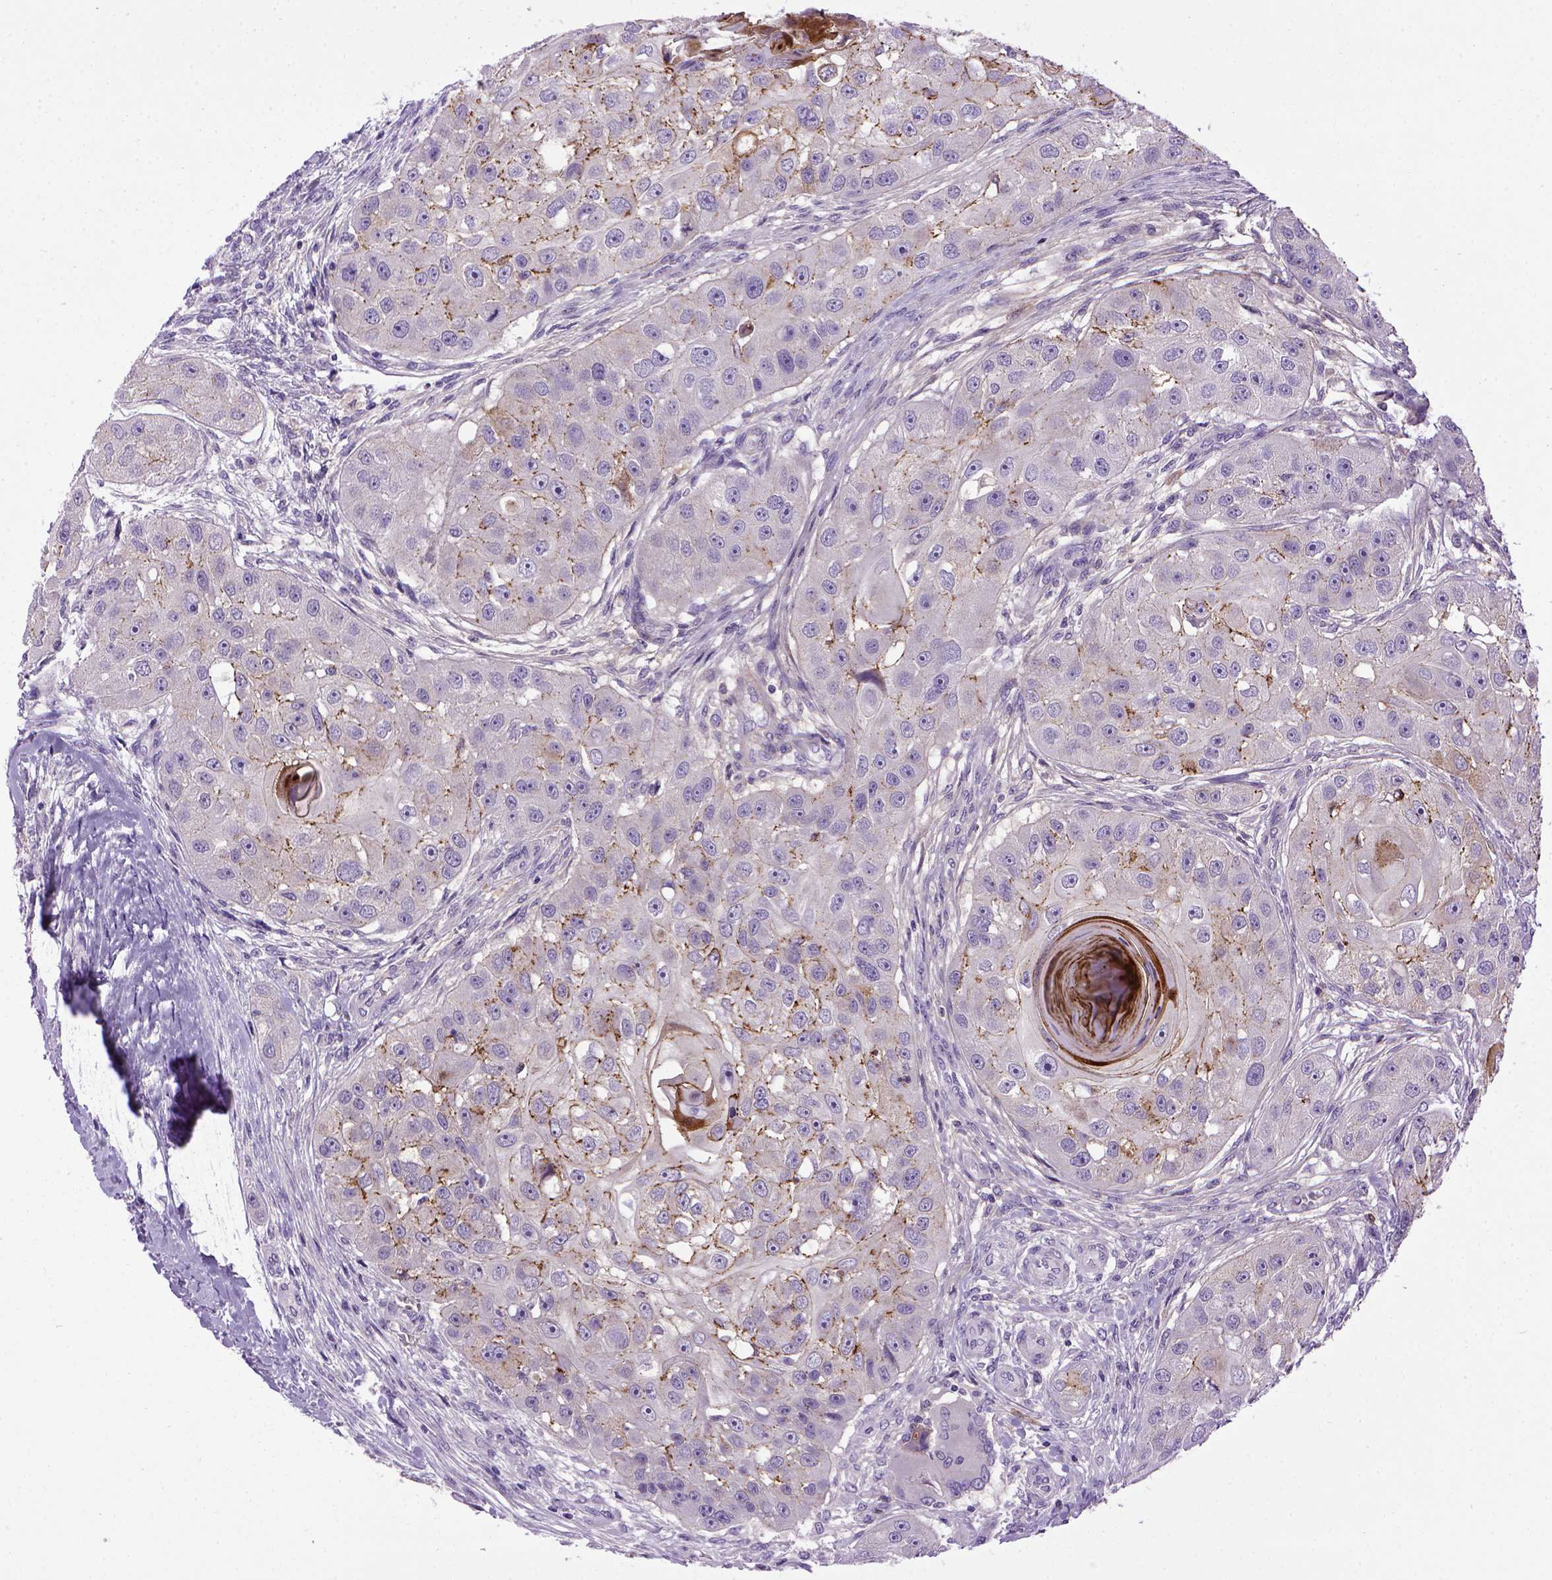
{"staining": {"intensity": "moderate", "quantity": "25%-75%", "location": "cytoplasmic/membranous"}, "tissue": "head and neck cancer", "cell_type": "Tumor cells", "image_type": "cancer", "snomed": [{"axis": "morphology", "description": "Squamous cell carcinoma, NOS"}, {"axis": "topography", "description": "Head-Neck"}], "caption": "Immunohistochemical staining of human head and neck squamous cell carcinoma displays moderate cytoplasmic/membranous protein staining in approximately 25%-75% of tumor cells.", "gene": "CDH1", "patient": {"sex": "male", "age": 51}}